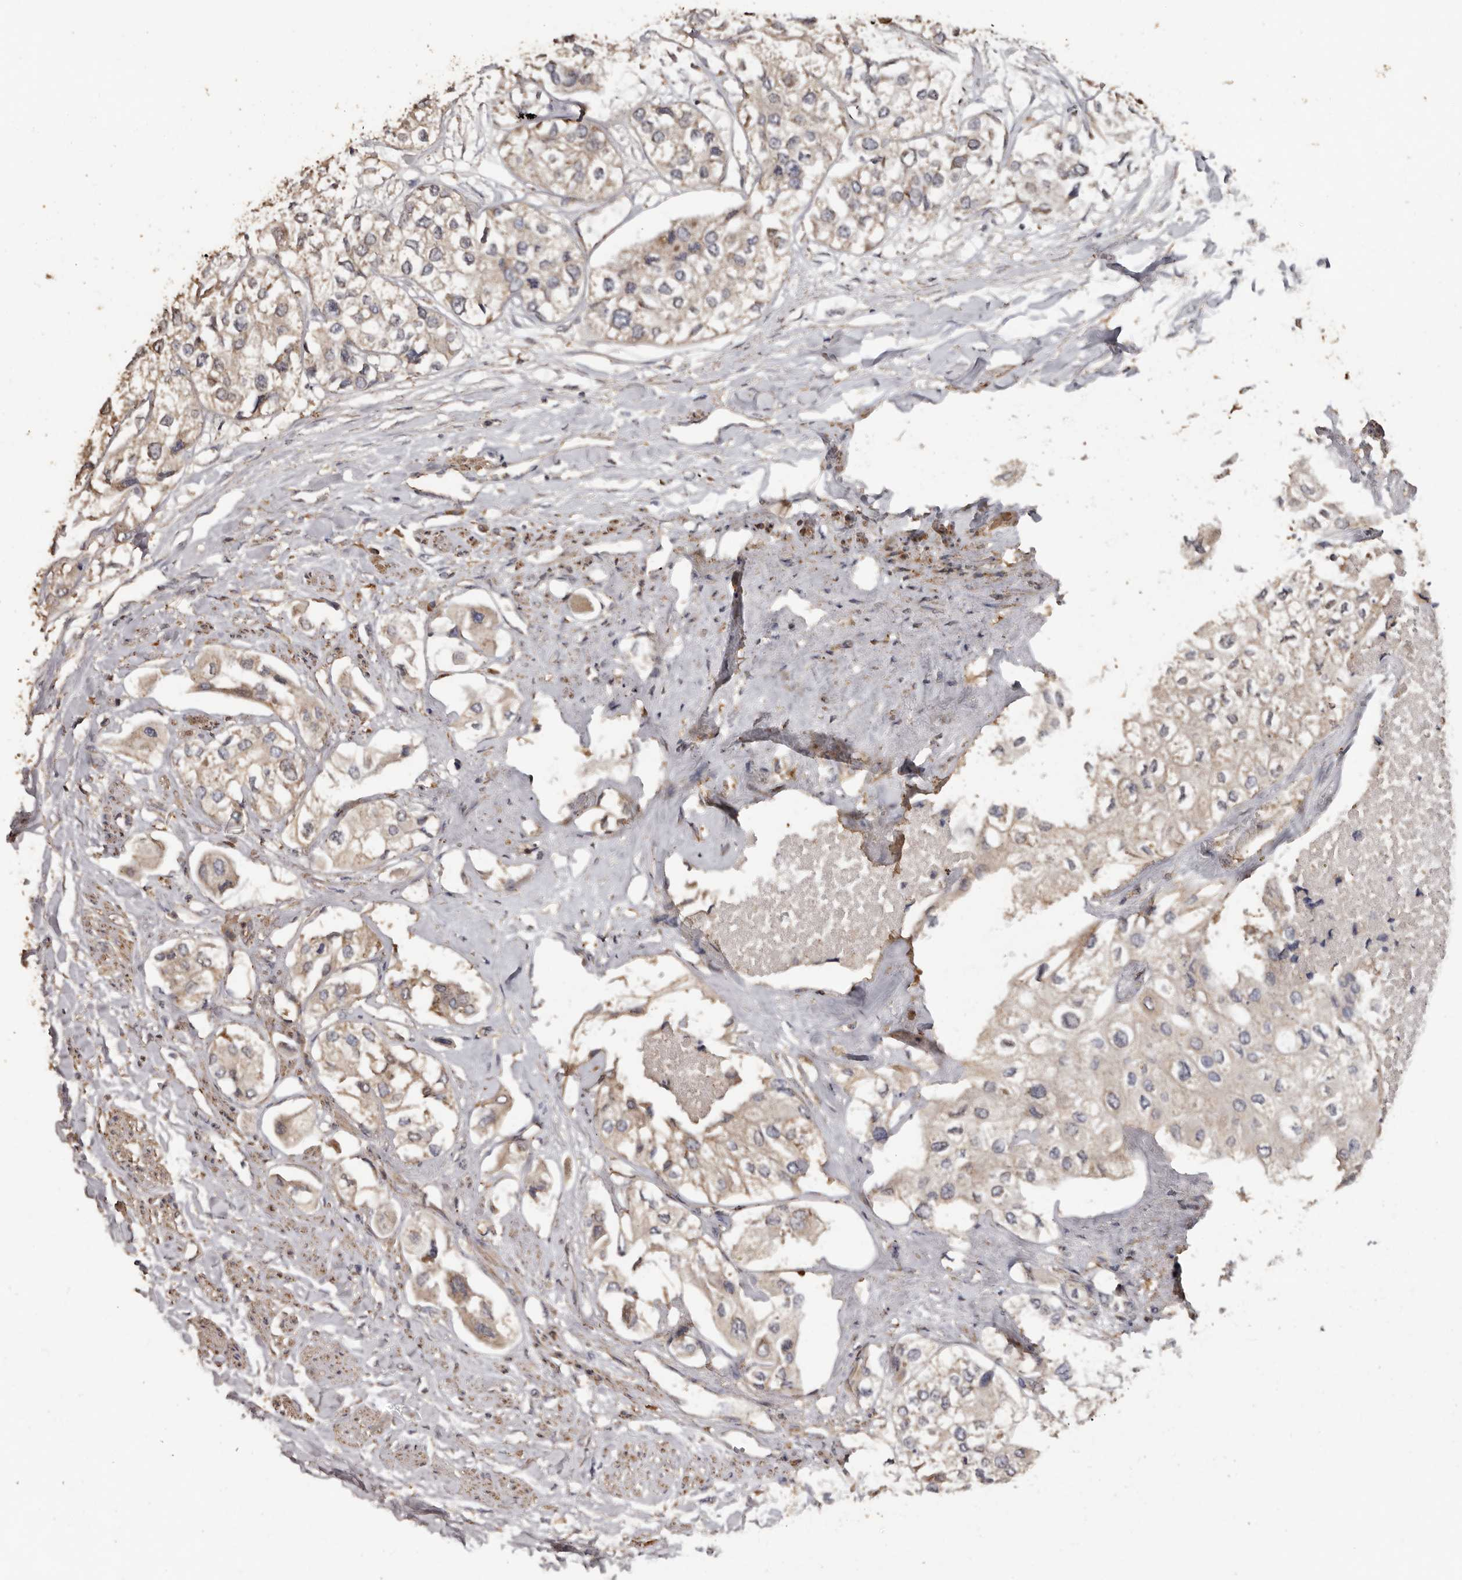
{"staining": {"intensity": "weak", "quantity": "25%-75%", "location": "cytoplasmic/membranous"}, "tissue": "urothelial cancer", "cell_type": "Tumor cells", "image_type": "cancer", "snomed": [{"axis": "morphology", "description": "Urothelial carcinoma, High grade"}, {"axis": "topography", "description": "Urinary bladder"}], "caption": "Urothelial cancer stained with DAB (3,3'-diaminobenzidine) immunohistochemistry displays low levels of weak cytoplasmic/membranous staining in about 25%-75% of tumor cells.", "gene": "FLCN", "patient": {"sex": "male", "age": 64}}